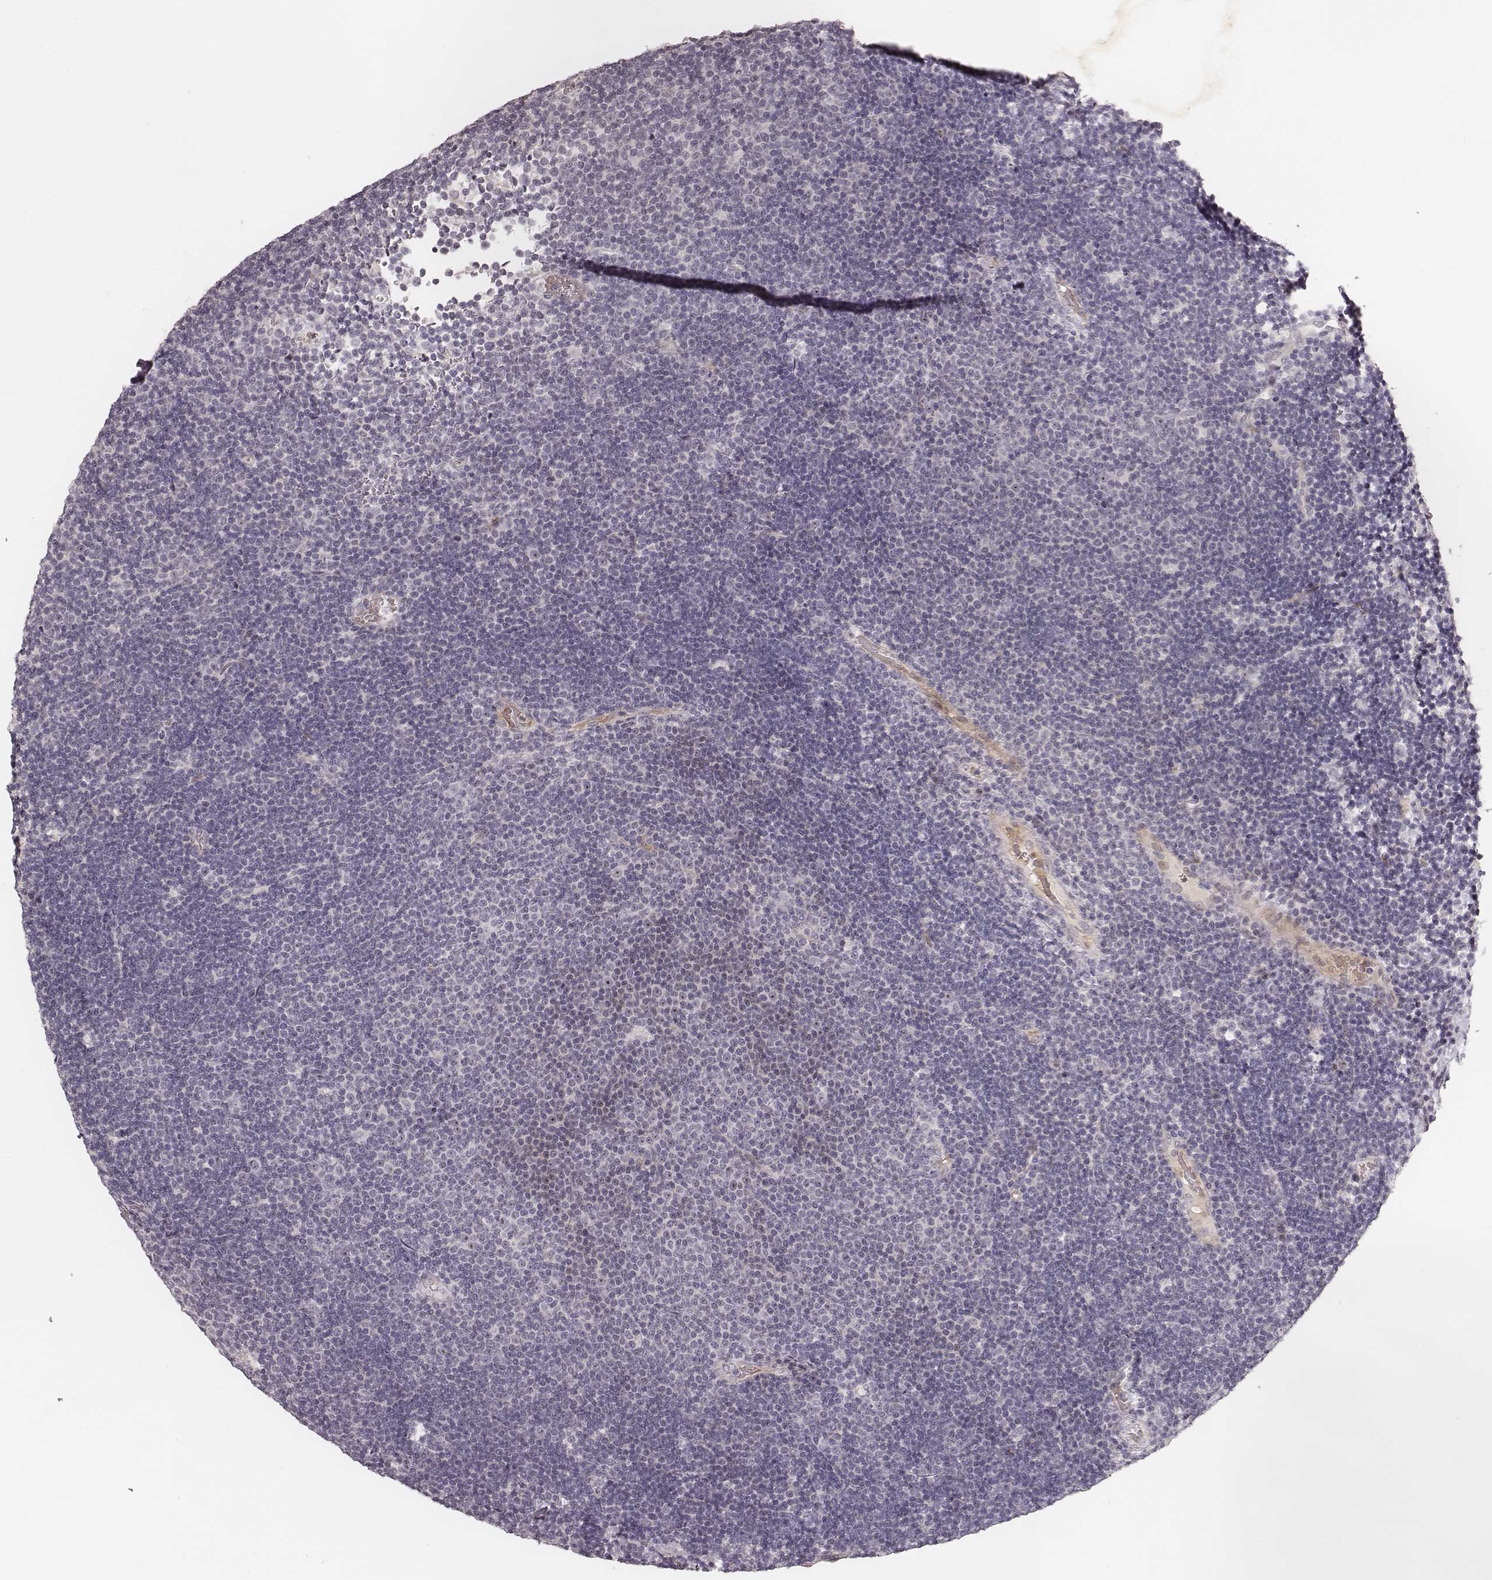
{"staining": {"intensity": "negative", "quantity": "none", "location": "none"}, "tissue": "lymphoma", "cell_type": "Tumor cells", "image_type": "cancer", "snomed": [{"axis": "morphology", "description": "Malignant lymphoma, non-Hodgkin's type, Low grade"}, {"axis": "topography", "description": "Brain"}], "caption": "There is no significant positivity in tumor cells of malignant lymphoma, non-Hodgkin's type (low-grade).", "gene": "MADCAM1", "patient": {"sex": "female", "age": 66}}